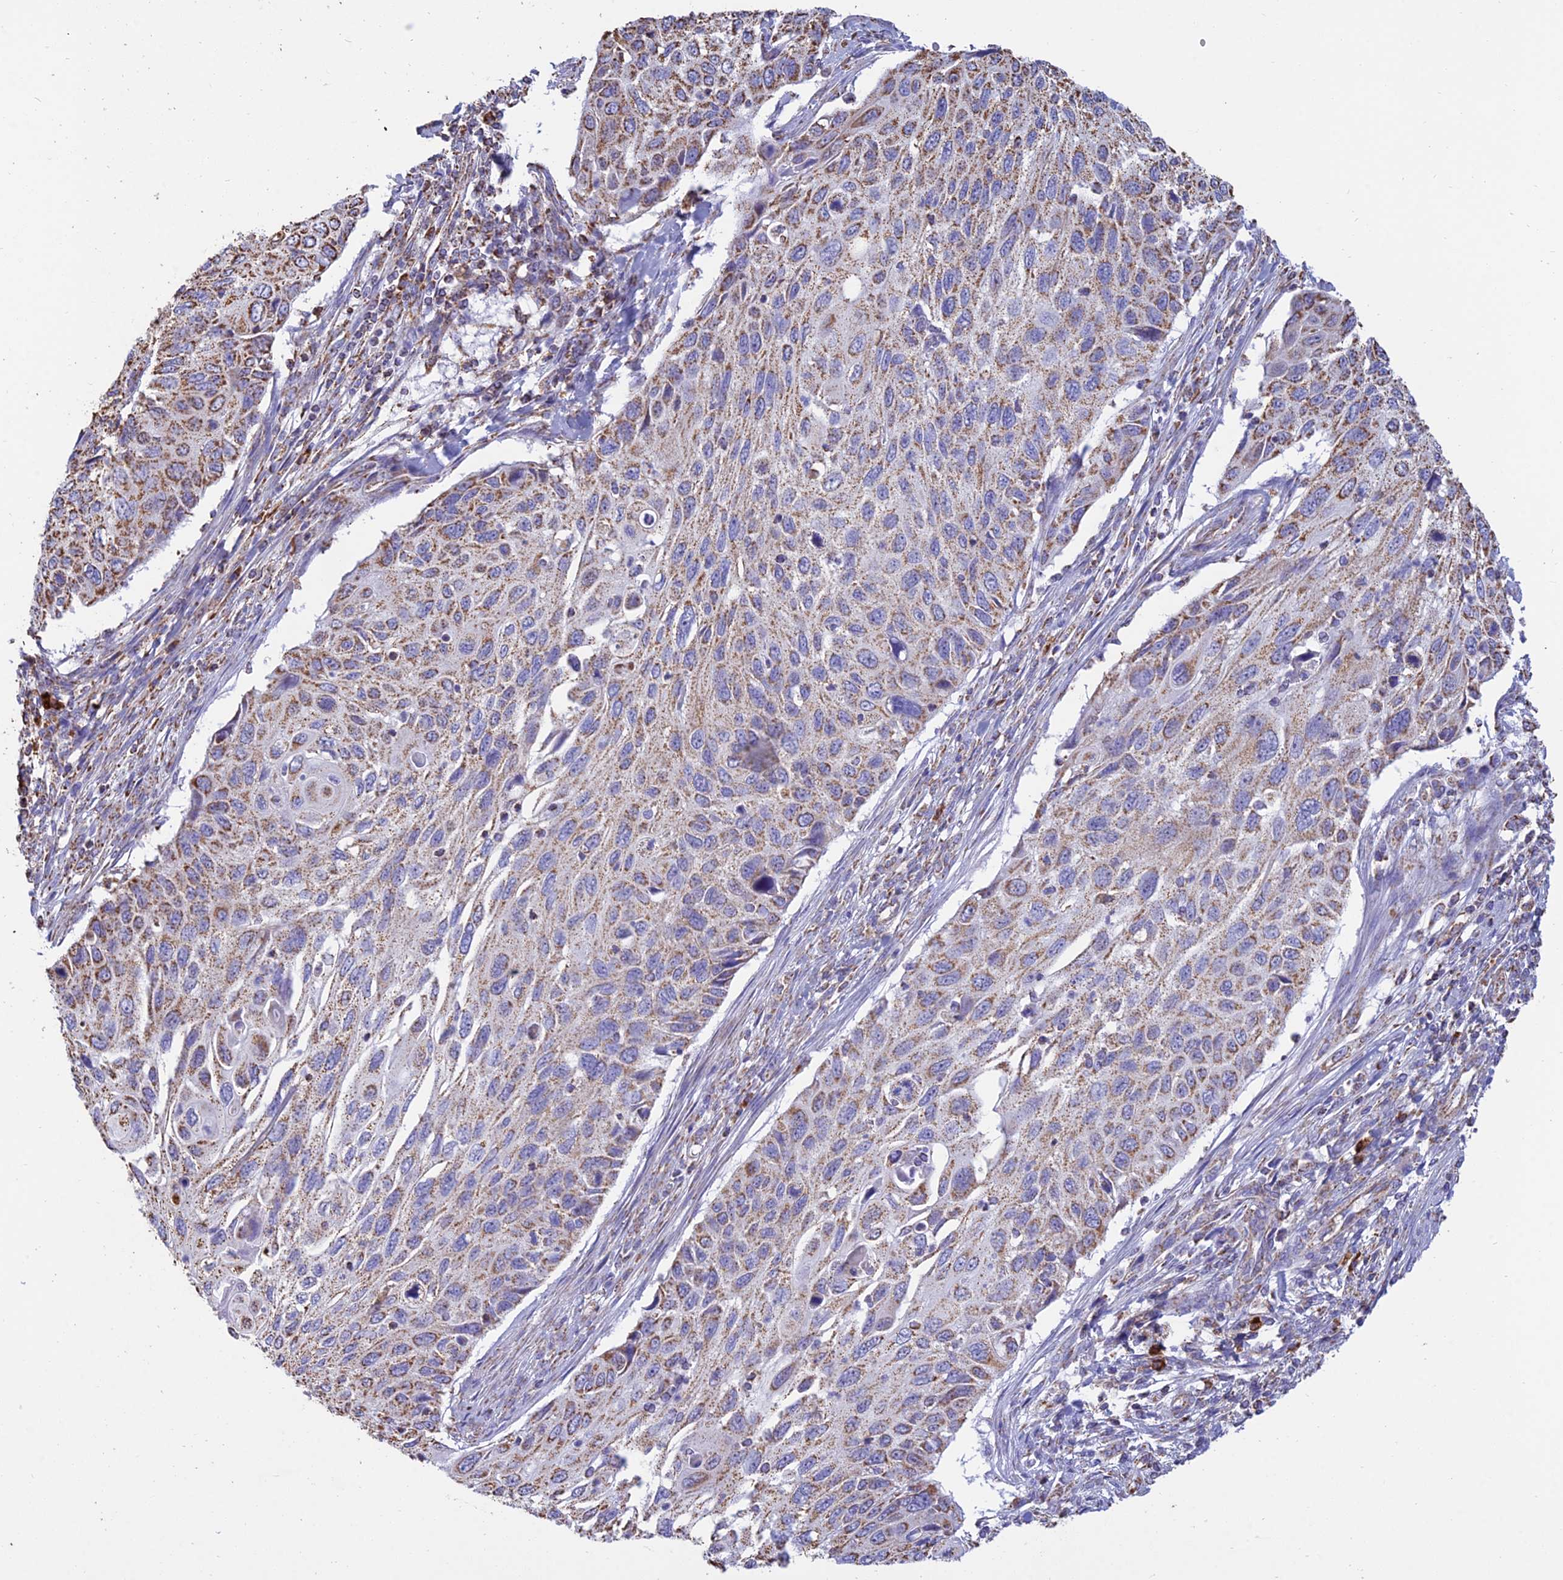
{"staining": {"intensity": "moderate", "quantity": ">75%", "location": "cytoplasmic/membranous"}, "tissue": "cervical cancer", "cell_type": "Tumor cells", "image_type": "cancer", "snomed": [{"axis": "morphology", "description": "Squamous cell carcinoma, NOS"}, {"axis": "topography", "description": "Cervix"}], "caption": "Protein expression analysis of human cervical squamous cell carcinoma reveals moderate cytoplasmic/membranous expression in approximately >75% of tumor cells. The staining was performed using DAB (3,3'-diaminobenzidine) to visualize the protein expression in brown, while the nuclei were stained in blue with hematoxylin (Magnification: 20x).", "gene": "OR2W3", "patient": {"sex": "female", "age": 70}}